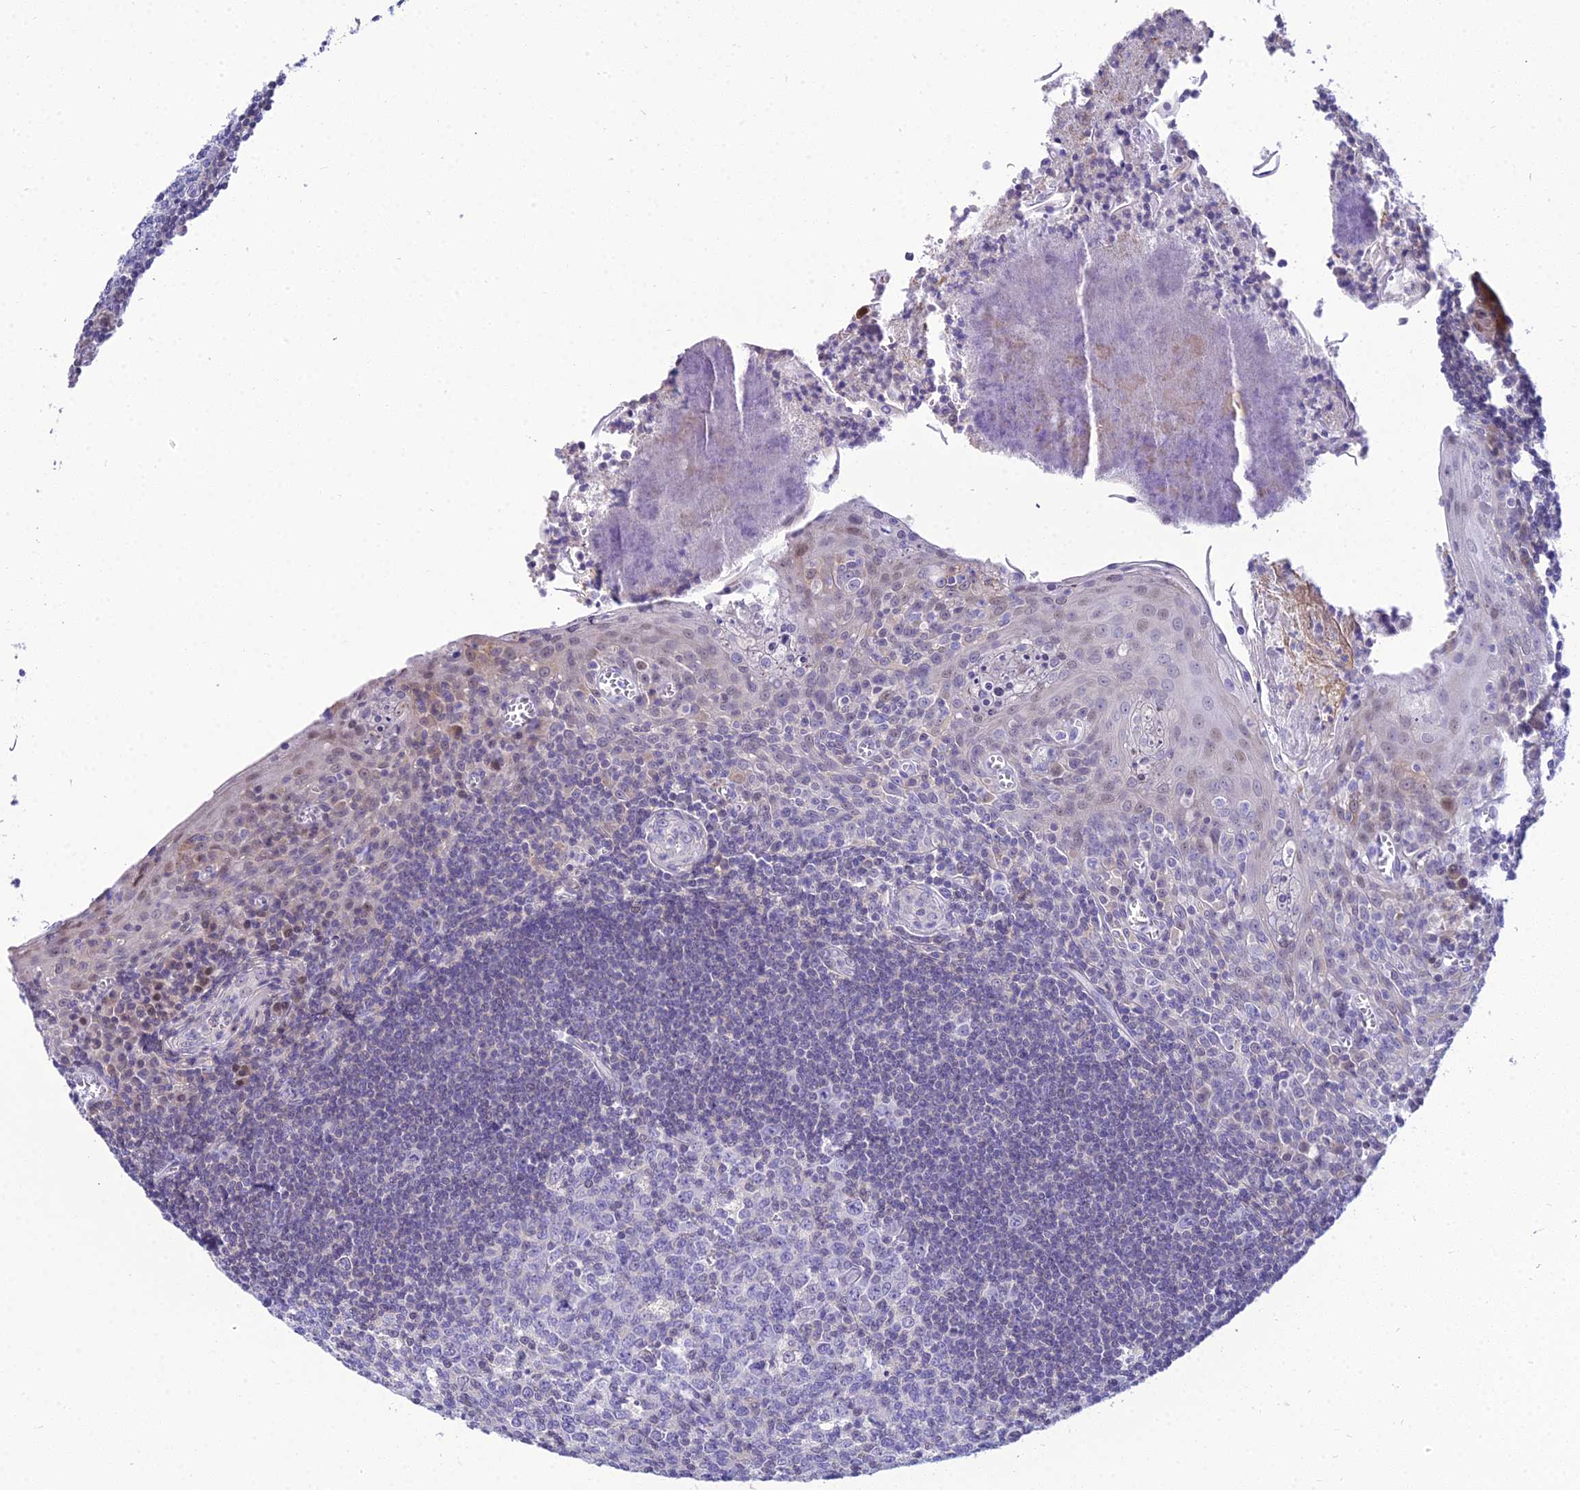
{"staining": {"intensity": "negative", "quantity": "none", "location": "none"}, "tissue": "tonsil", "cell_type": "Germinal center cells", "image_type": "normal", "snomed": [{"axis": "morphology", "description": "Normal tissue, NOS"}, {"axis": "topography", "description": "Tonsil"}], "caption": "DAB immunohistochemical staining of benign tonsil displays no significant staining in germinal center cells.", "gene": "ZMIZ1", "patient": {"sex": "male", "age": 27}}